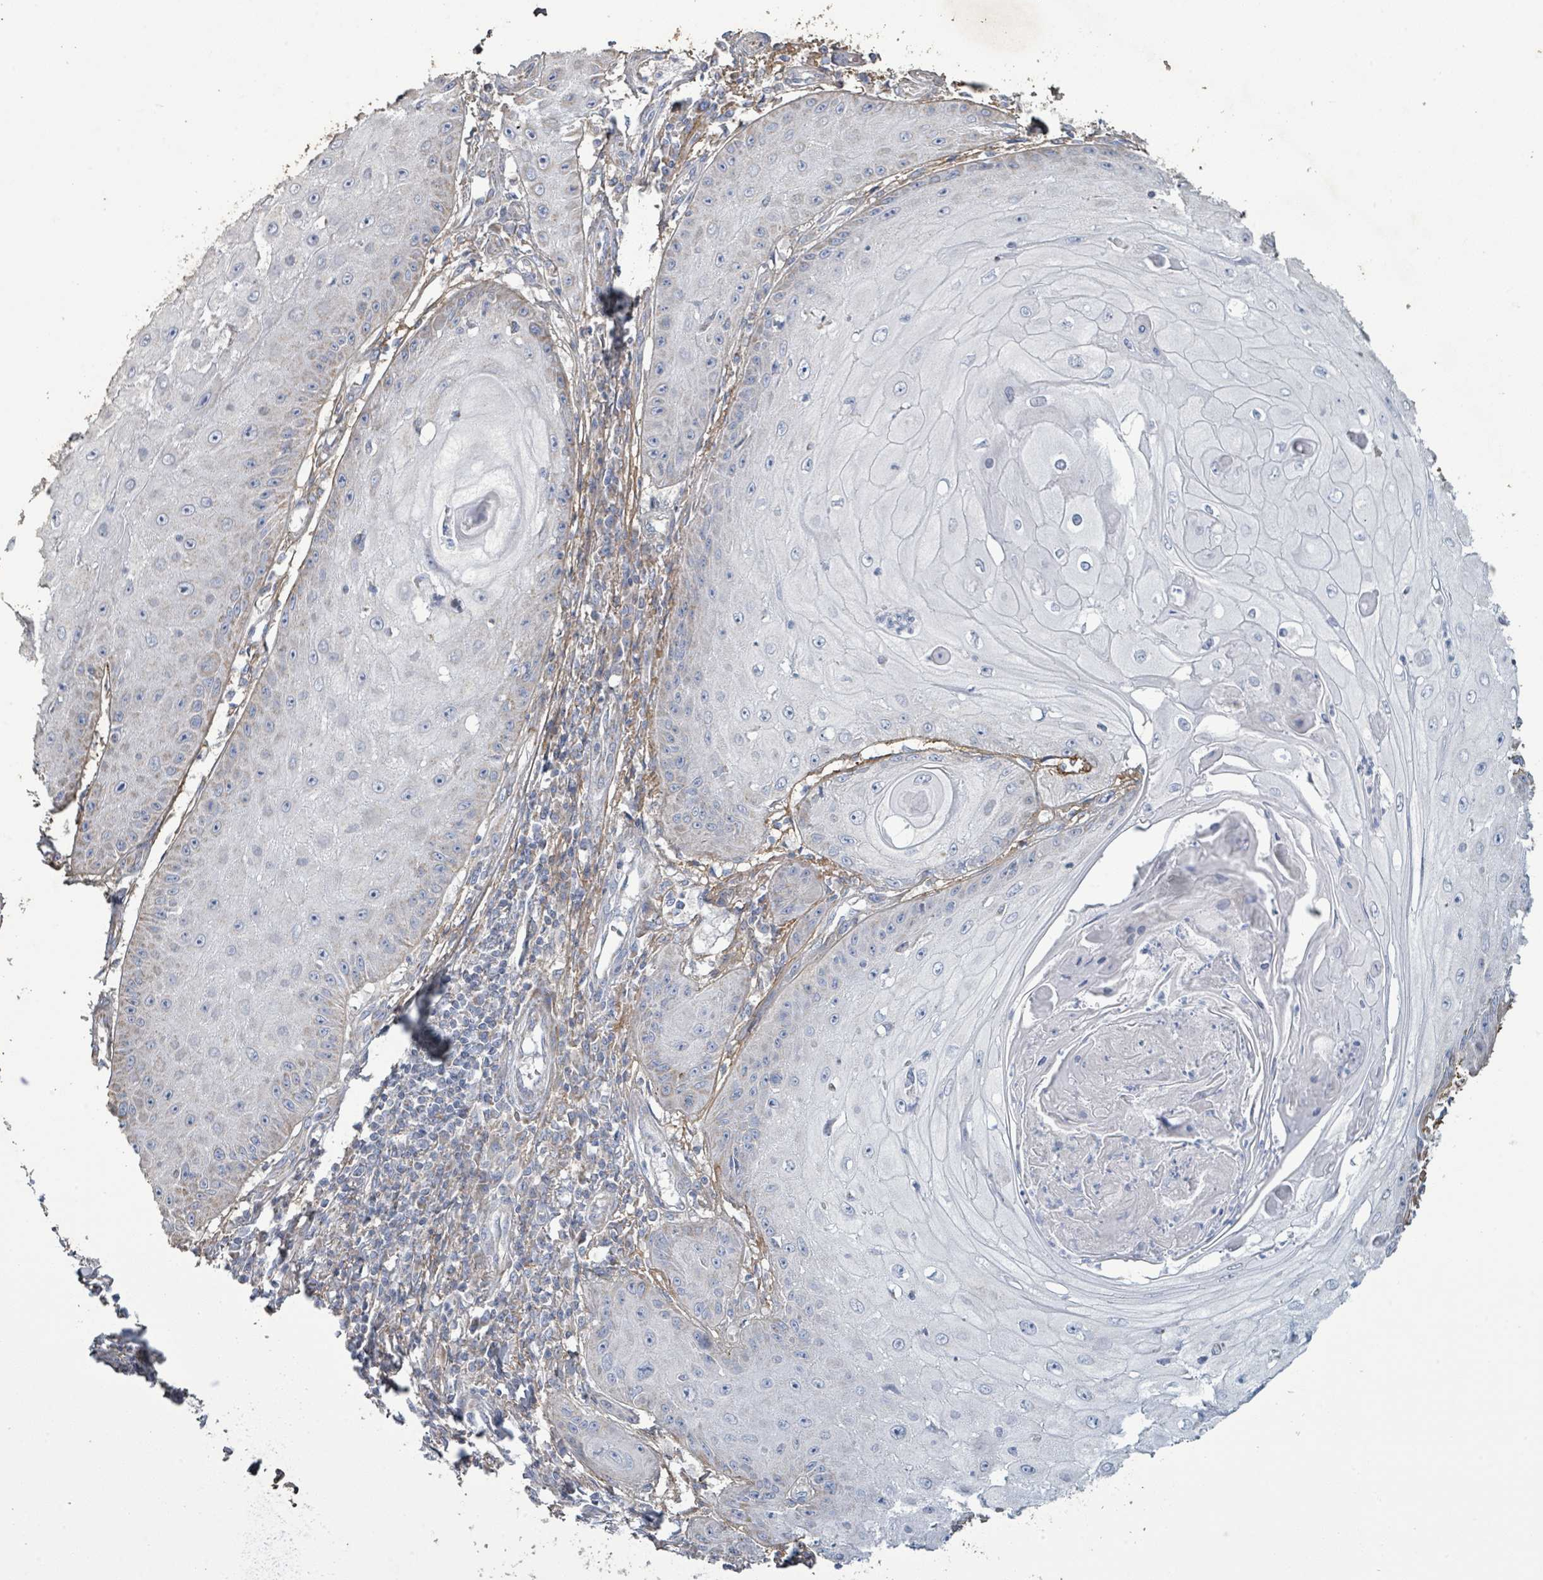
{"staining": {"intensity": "negative", "quantity": "none", "location": "none"}, "tissue": "skin cancer", "cell_type": "Tumor cells", "image_type": "cancer", "snomed": [{"axis": "morphology", "description": "Squamous cell carcinoma, NOS"}, {"axis": "topography", "description": "Skin"}], "caption": "An immunohistochemistry (IHC) image of squamous cell carcinoma (skin) is shown. There is no staining in tumor cells of squamous cell carcinoma (skin). (DAB (3,3'-diaminobenzidine) immunohistochemistry visualized using brightfield microscopy, high magnification).", "gene": "ALG12", "patient": {"sex": "male", "age": 70}}